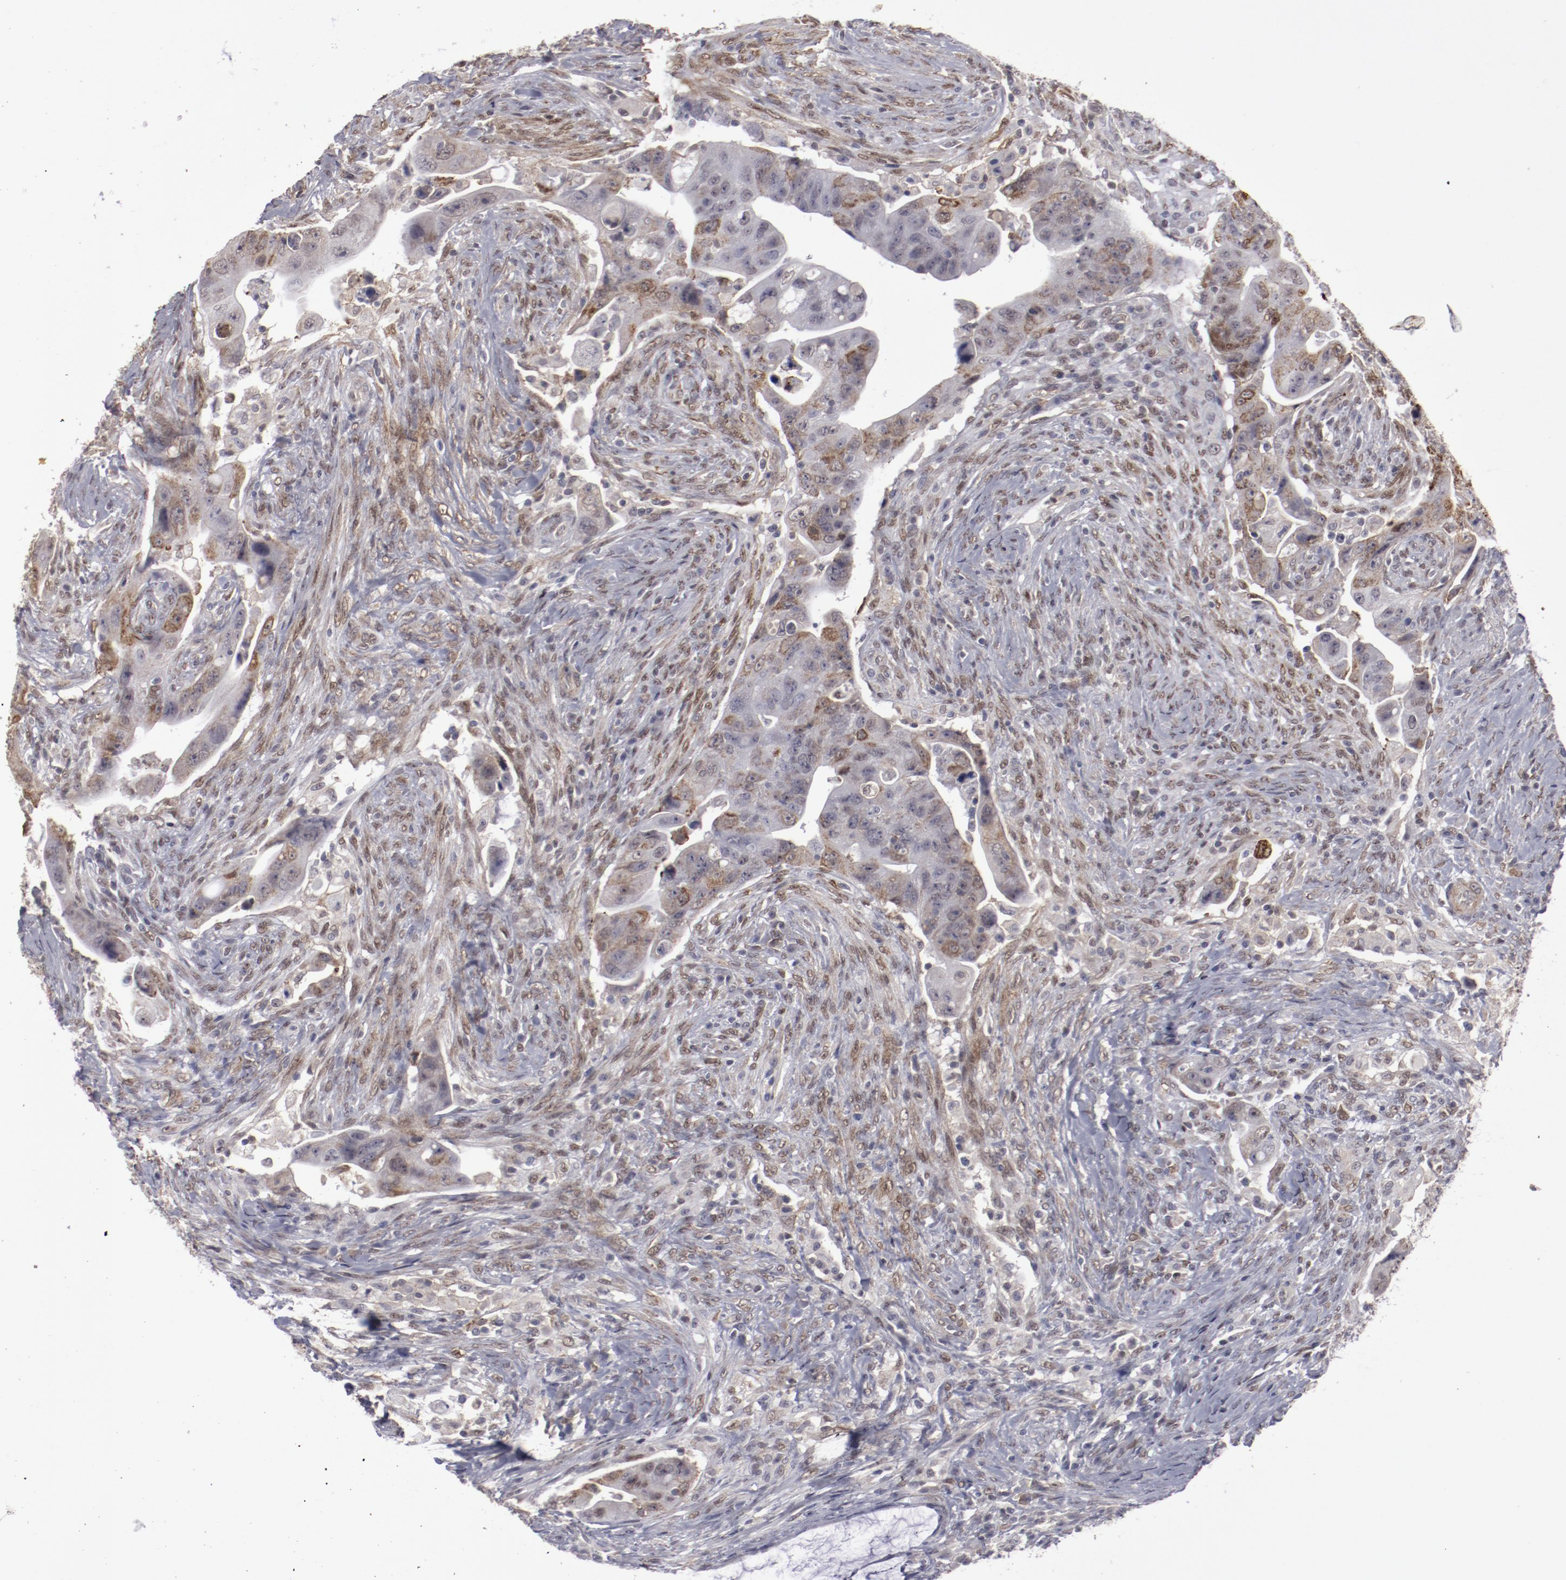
{"staining": {"intensity": "negative", "quantity": "none", "location": "none"}, "tissue": "colorectal cancer", "cell_type": "Tumor cells", "image_type": "cancer", "snomed": [{"axis": "morphology", "description": "Adenocarcinoma, NOS"}, {"axis": "topography", "description": "Rectum"}], "caption": "Immunohistochemistry of human adenocarcinoma (colorectal) displays no staining in tumor cells.", "gene": "LEF1", "patient": {"sex": "female", "age": 71}}